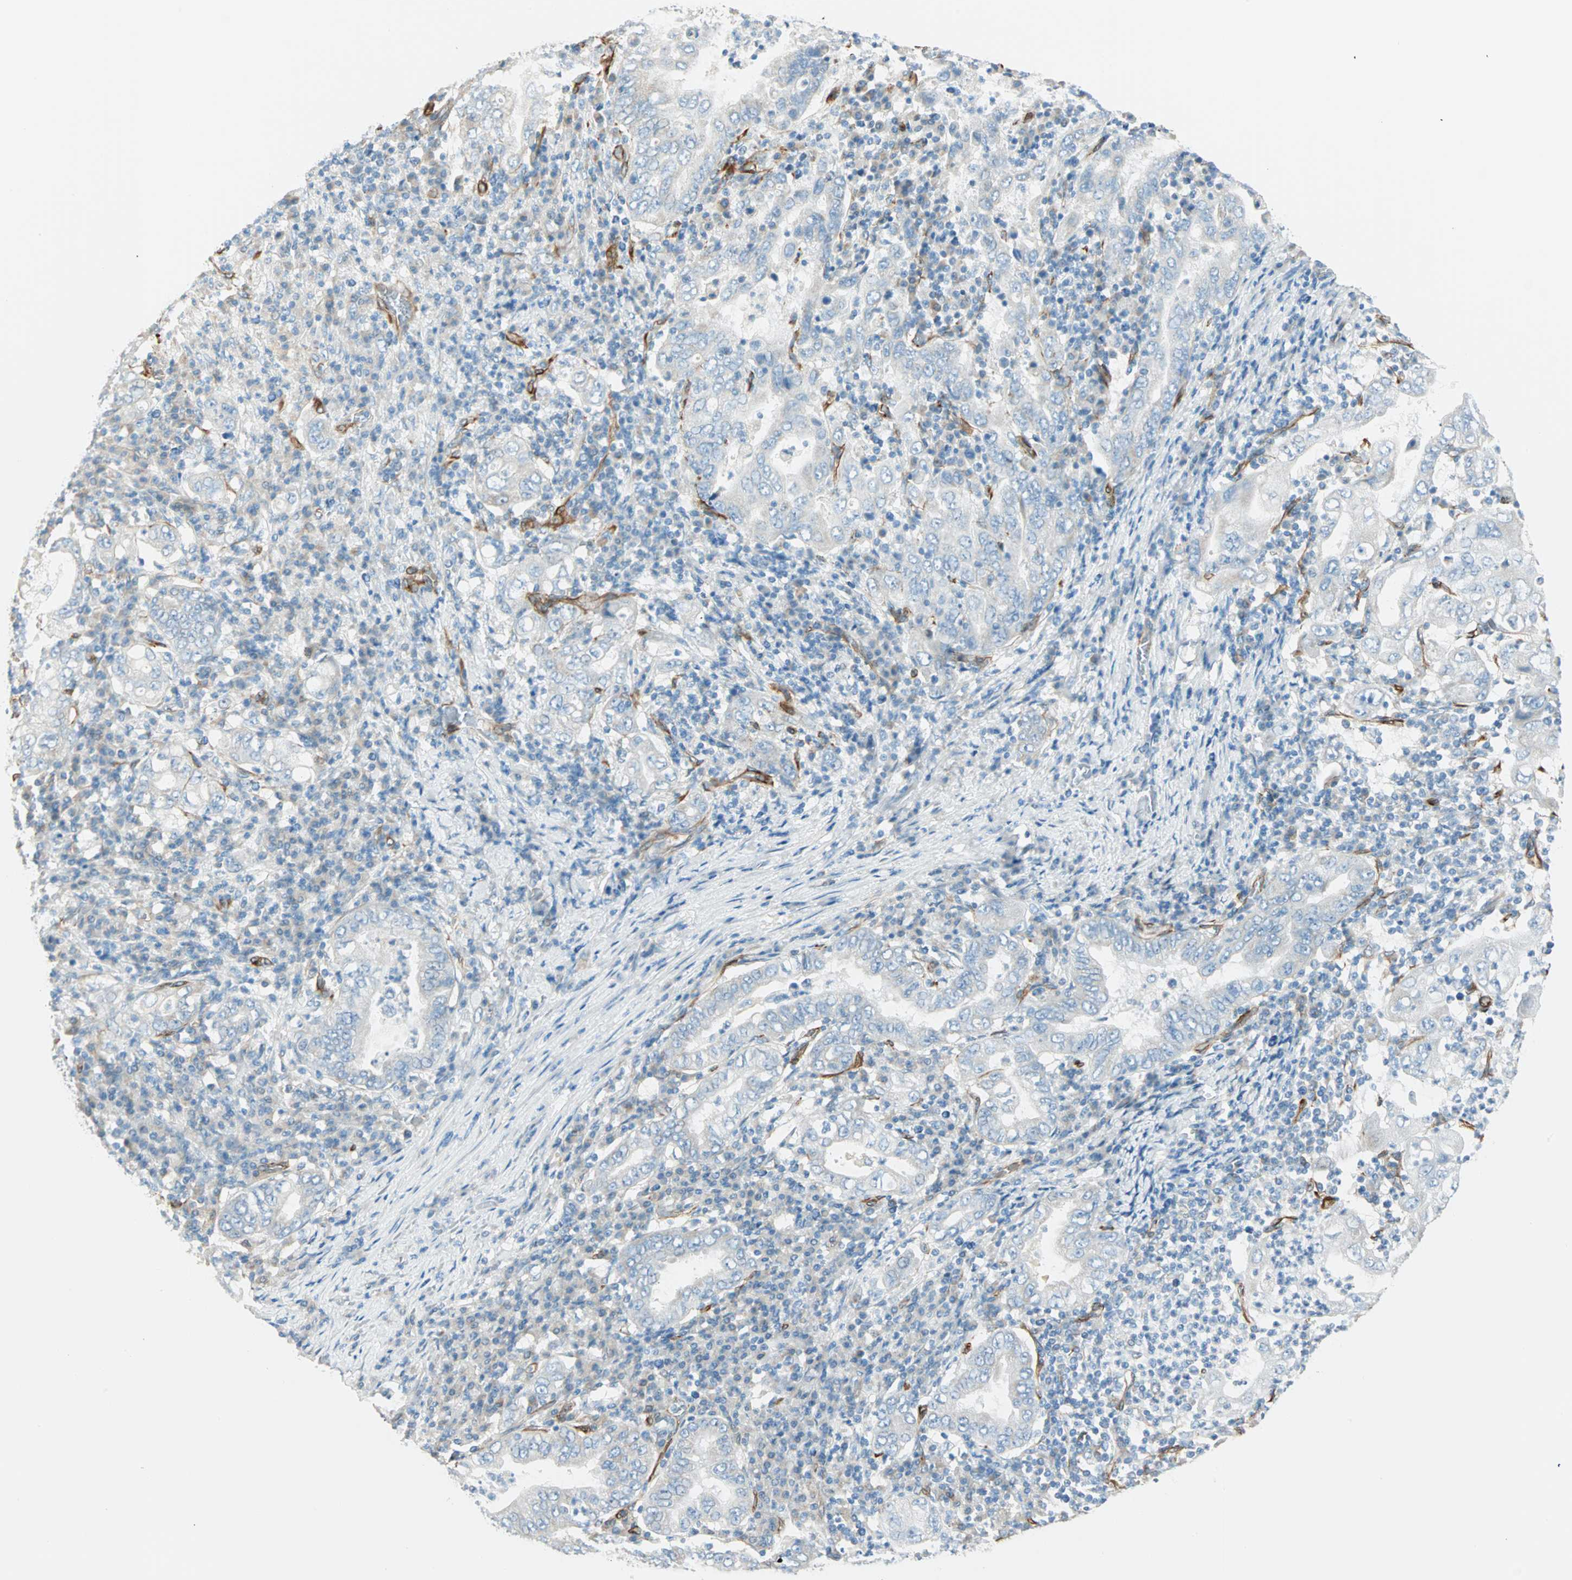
{"staining": {"intensity": "negative", "quantity": "none", "location": "none"}, "tissue": "stomach cancer", "cell_type": "Tumor cells", "image_type": "cancer", "snomed": [{"axis": "morphology", "description": "Normal tissue, NOS"}, {"axis": "morphology", "description": "Adenocarcinoma, NOS"}, {"axis": "topography", "description": "Esophagus"}, {"axis": "topography", "description": "Stomach, upper"}, {"axis": "topography", "description": "Peripheral nerve tissue"}], "caption": "Tumor cells are negative for protein expression in human adenocarcinoma (stomach).", "gene": "NES", "patient": {"sex": "male", "age": 62}}